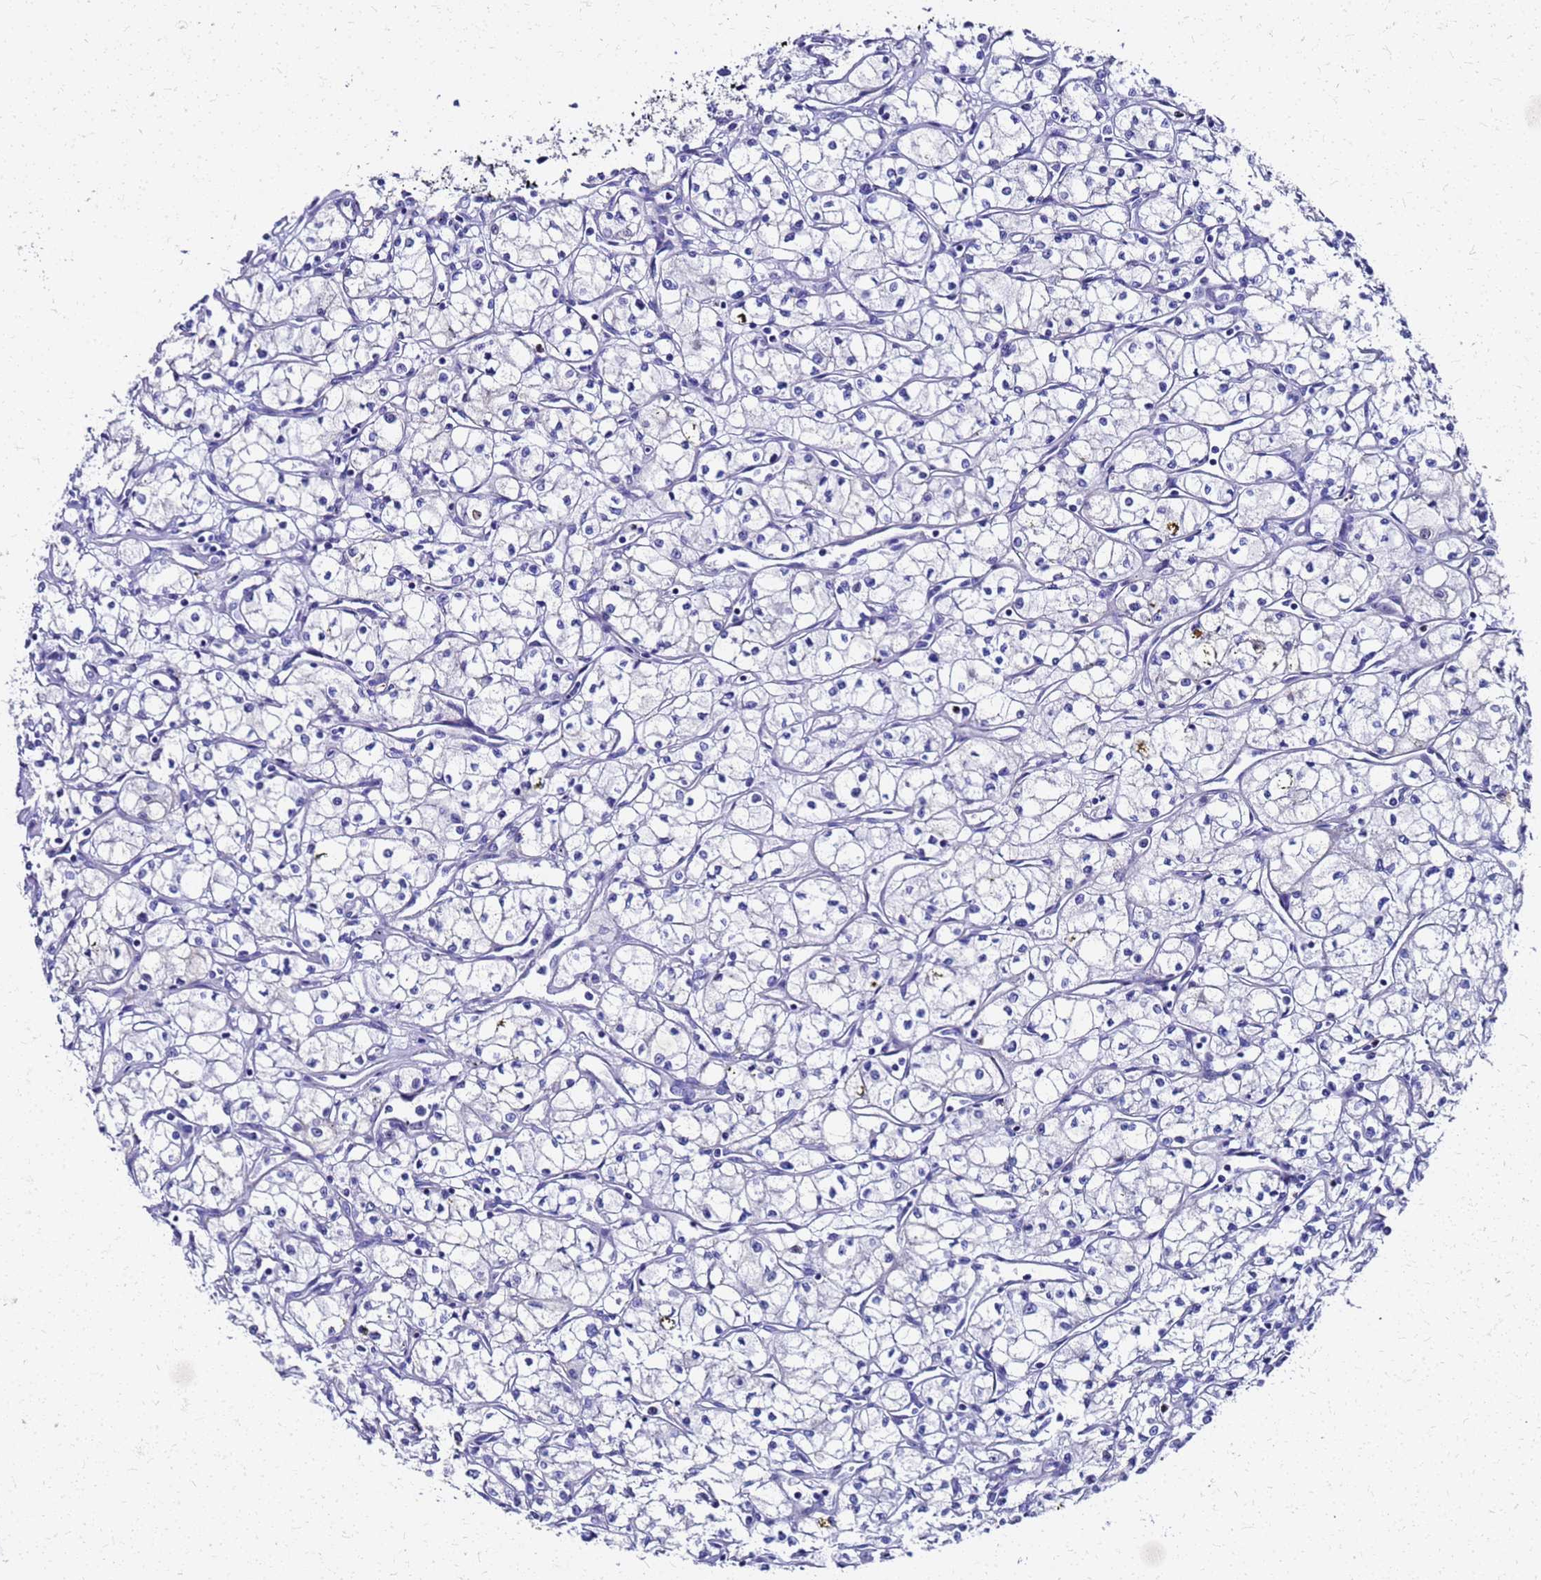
{"staining": {"intensity": "negative", "quantity": "none", "location": "none"}, "tissue": "renal cancer", "cell_type": "Tumor cells", "image_type": "cancer", "snomed": [{"axis": "morphology", "description": "Adenocarcinoma, NOS"}, {"axis": "topography", "description": "Kidney"}], "caption": "A high-resolution photomicrograph shows immunohistochemistry staining of renal cancer, which shows no significant positivity in tumor cells.", "gene": "SMIM21", "patient": {"sex": "male", "age": 59}}